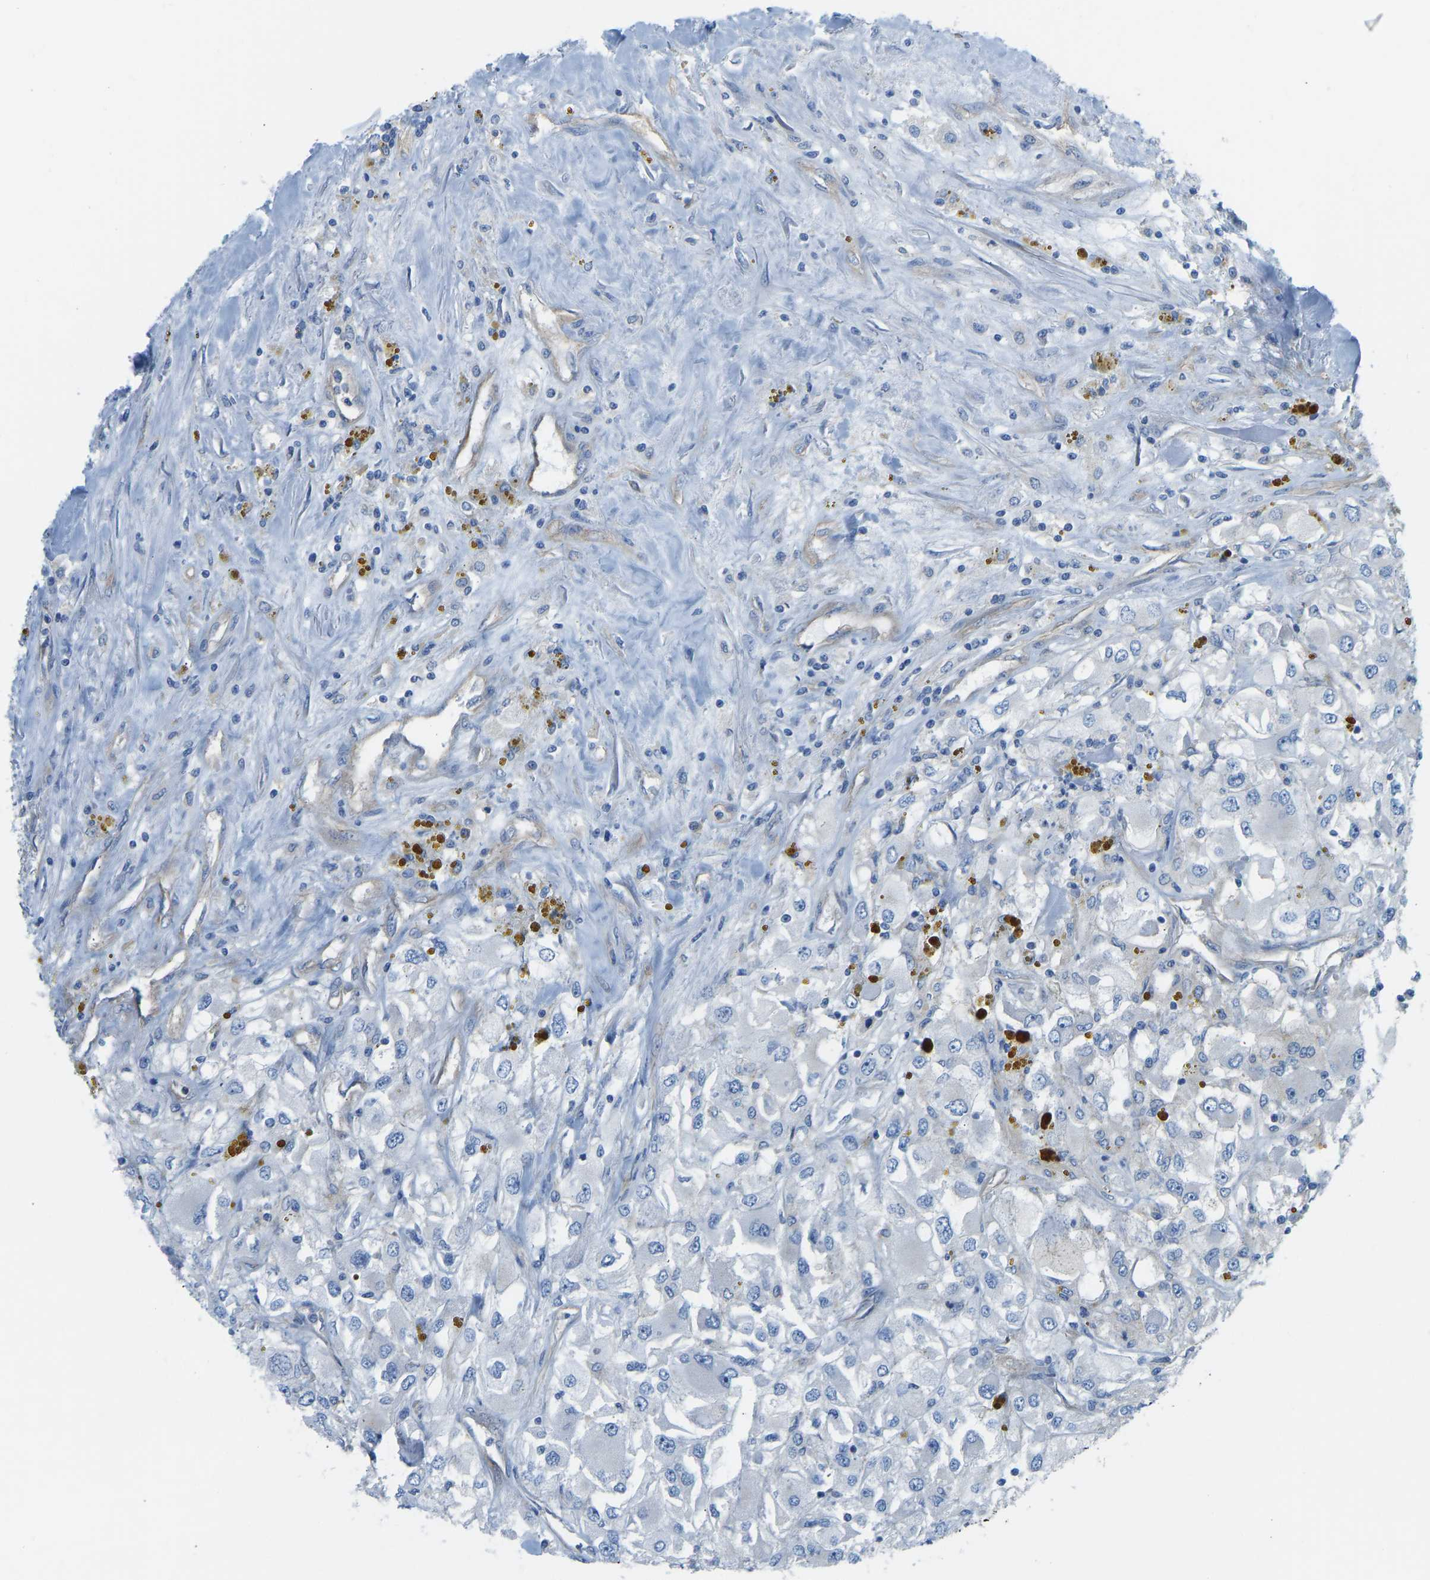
{"staining": {"intensity": "negative", "quantity": "none", "location": "none"}, "tissue": "renal cancer", "cell_type": "Tumor cells", "image_type": "cancer", "snomed": [{"axis": "morphology", "description": "Adenocarcinoma, NOS"}, {"axis": "topography", "description": "Kidney"}], "caption": "A high-resolution histopathology image shows immunohistochemistry staining of adenocarcinoma (renal), which reveals no significant expression in tumor cells.", "gene": "CHAD", "patient": {"sex": "female", "age": 52}}